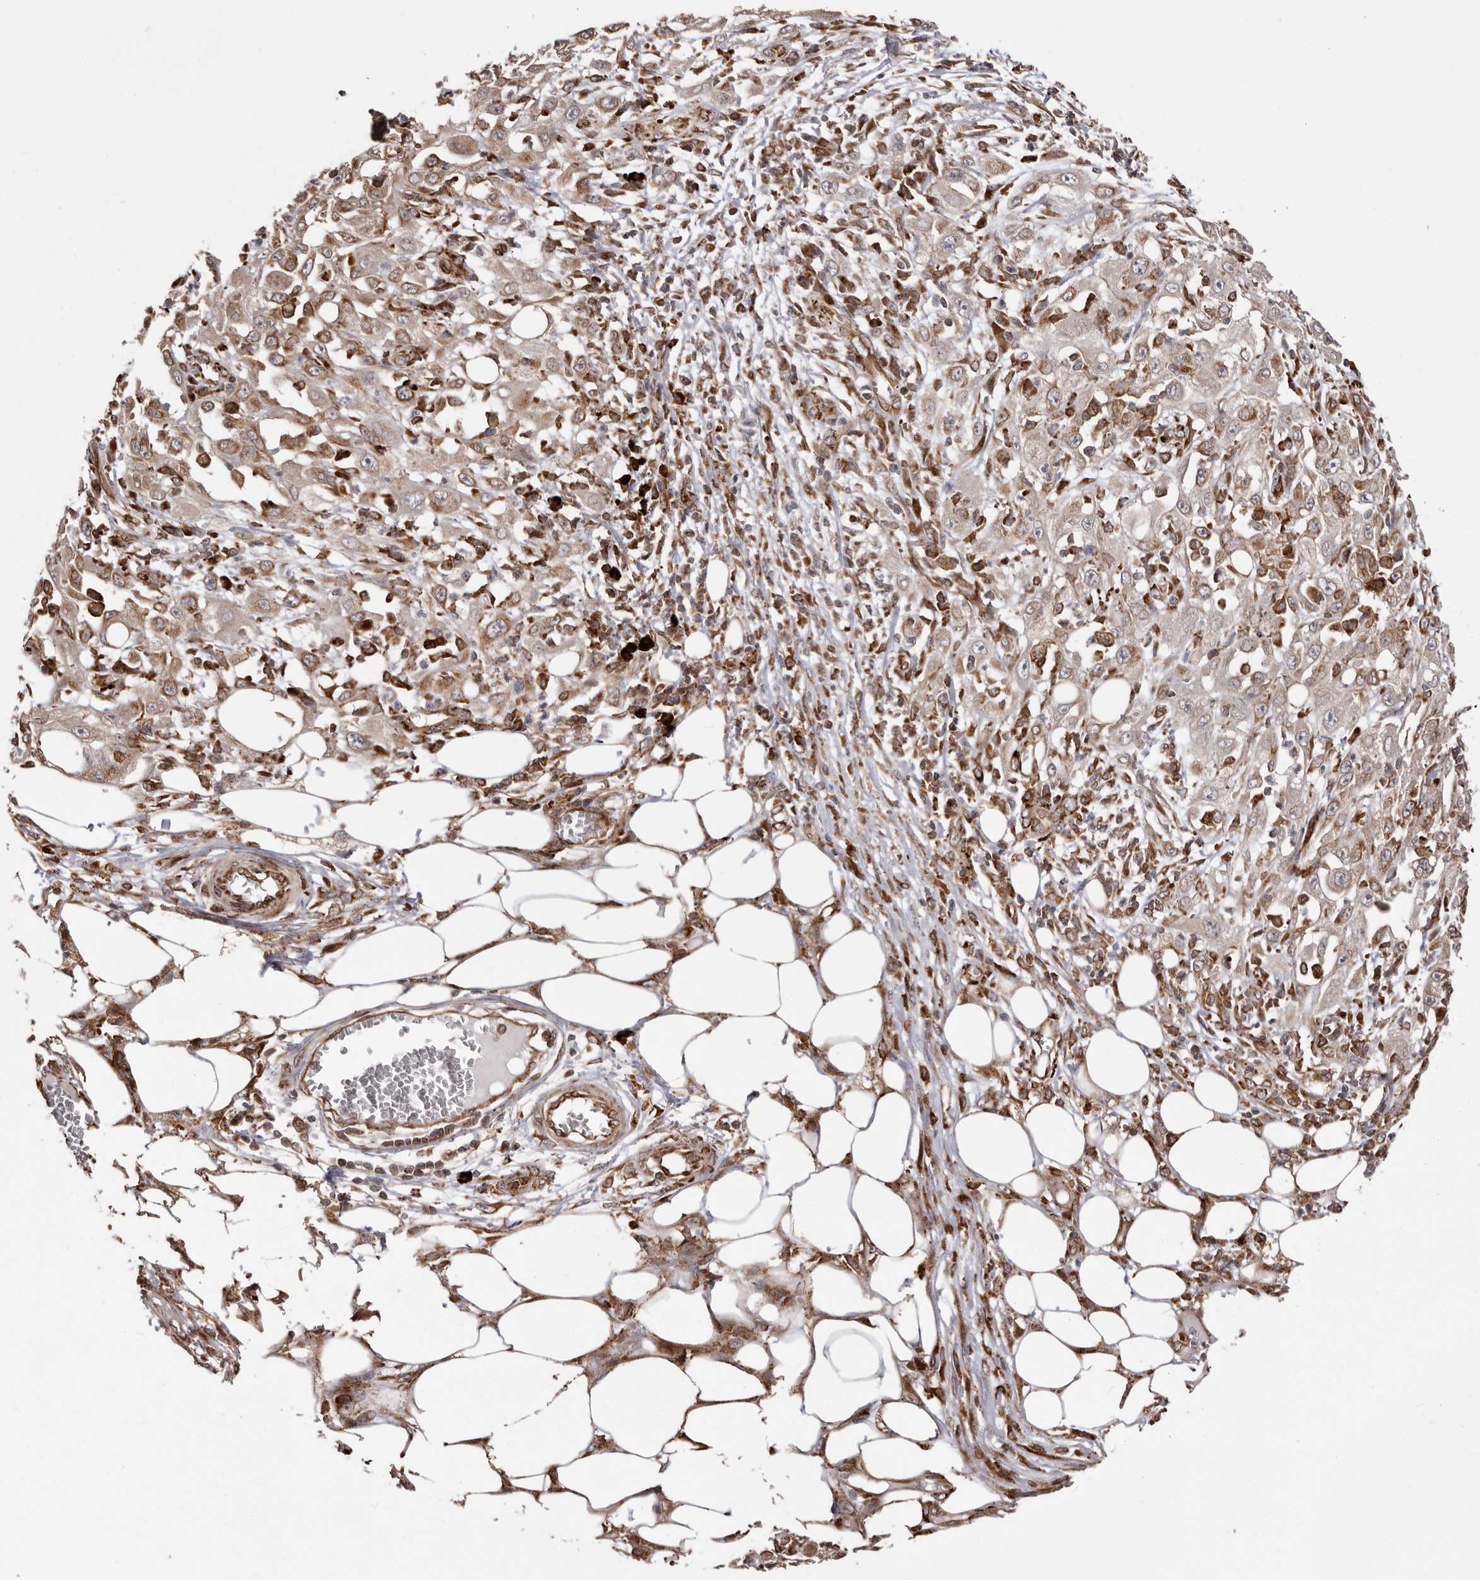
{"staining": {"intensity": "moderate", "quantity": "25%-75%", "location": "cytoplasmic/membranous"}, "tissue": "skin cancer", "cell_type": "Tumor cells", "image_type": "cancer", "snomed": [{"axis": "morphology", "description": "Squamous cell carcinoma, NOS"}, {"axis": "morphology", "description": "Squamous cell carcinoma, metastatic, NOS"}, {"axis": "topography", "description": "Skin"}, {"axis": "topography", "description": "Lymph node"}], "caption": "Immunohistochemical staining of metastatic squamous cell carcinoma (skin) reveals medium levels of moderate cytoplasmic/membranous expression in about 25%-75% of tumor cells.", "gene": "NUP43", "patient": {"sex": "male", "age": 75}}